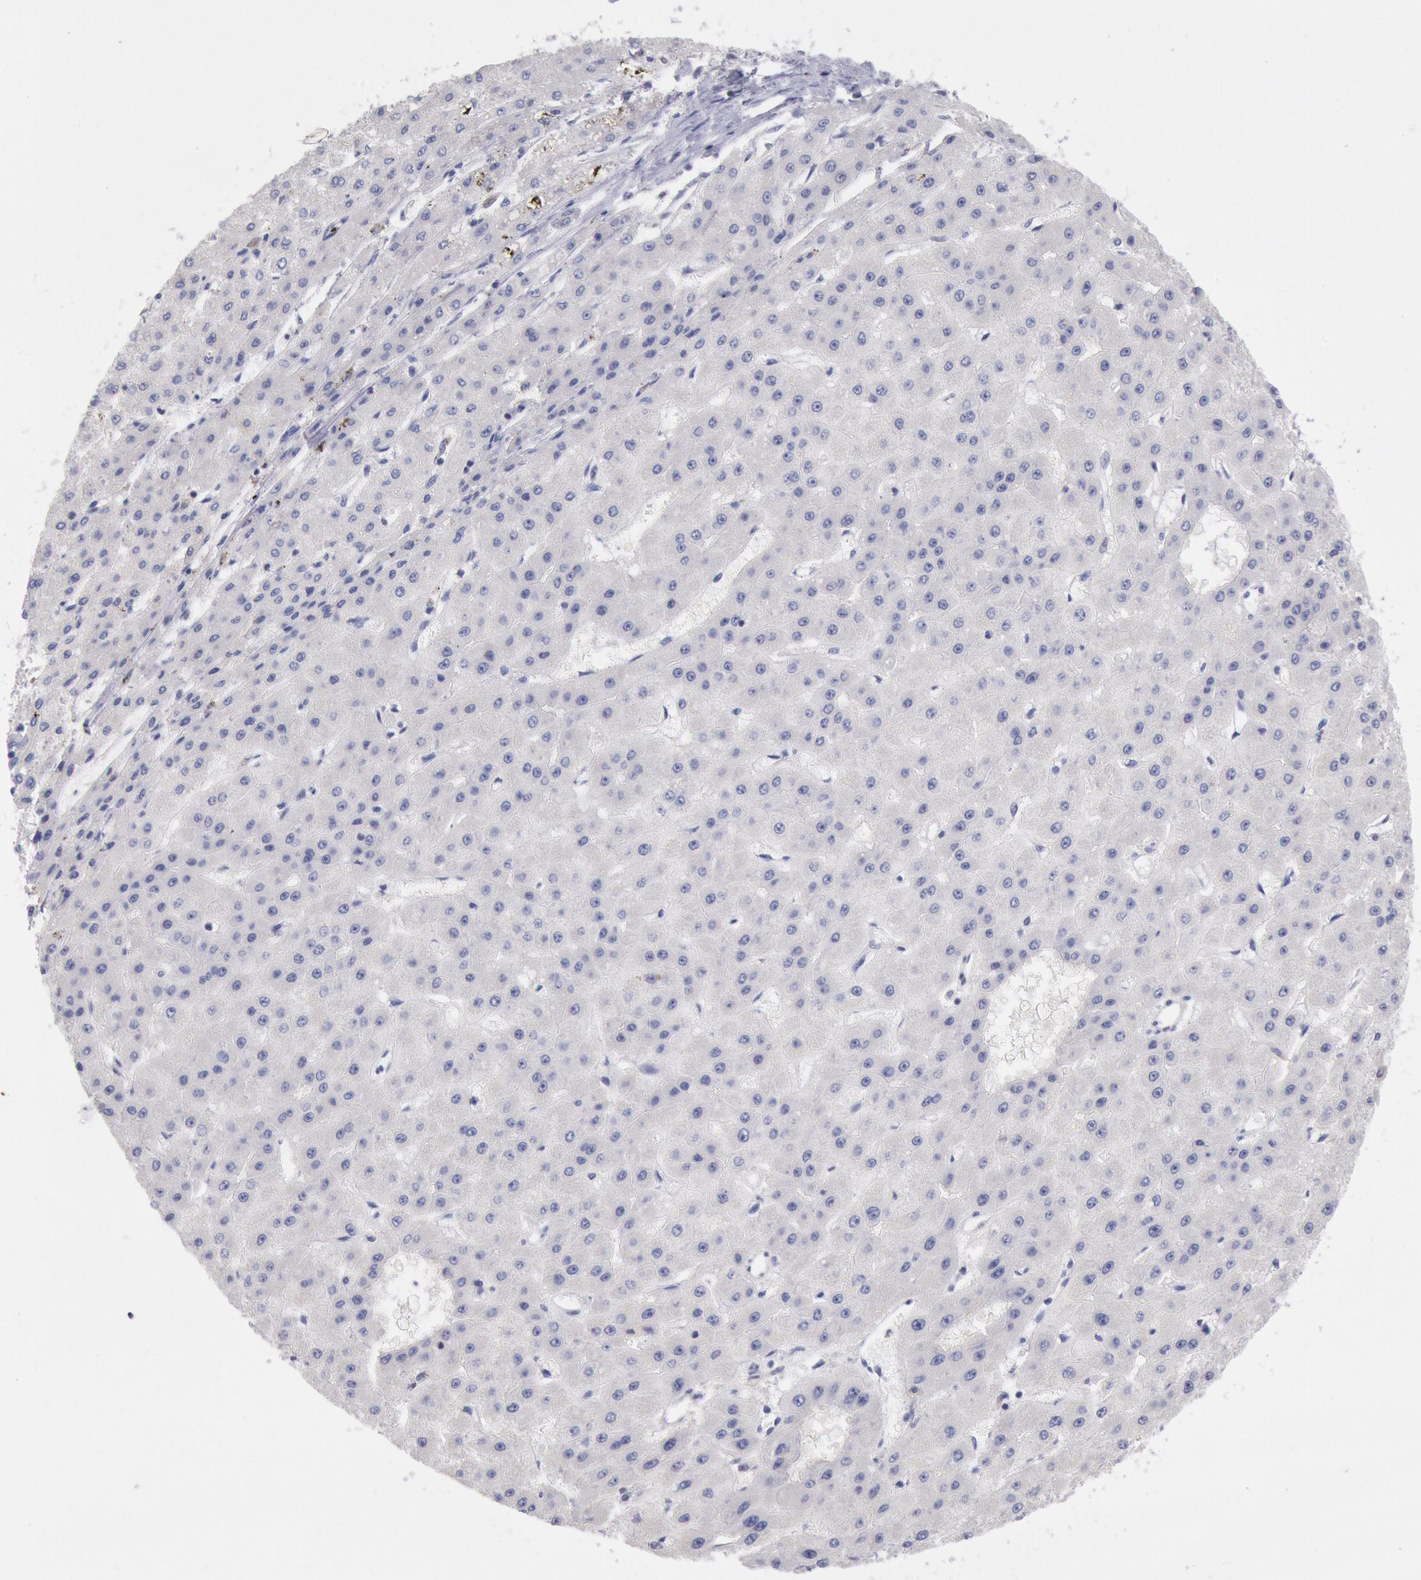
{"staining": {"intensity": "negative", "quantity": "none", "location": "none"}, "tissue": "liver cancer", "cell_type": "Tumor cells", "image_type": "cancer", "snomed": [{"axis": "morphology", "description": "Carcinoma, Hepatocellular, NOS"}, {"axis": "topography", "description": "Liver"}], "caption": "This is a image of immunohistochemistry (IHC) staining of liver cancer (hepatocellular carcinoma), which shows no expression in tumor cells. The staining is performed using DAB brown chromogen with nuclei counter-stained in using hematoxylin.", "gene": "RPS6KA5", "patient": {"sex": "female", "age": 52}}